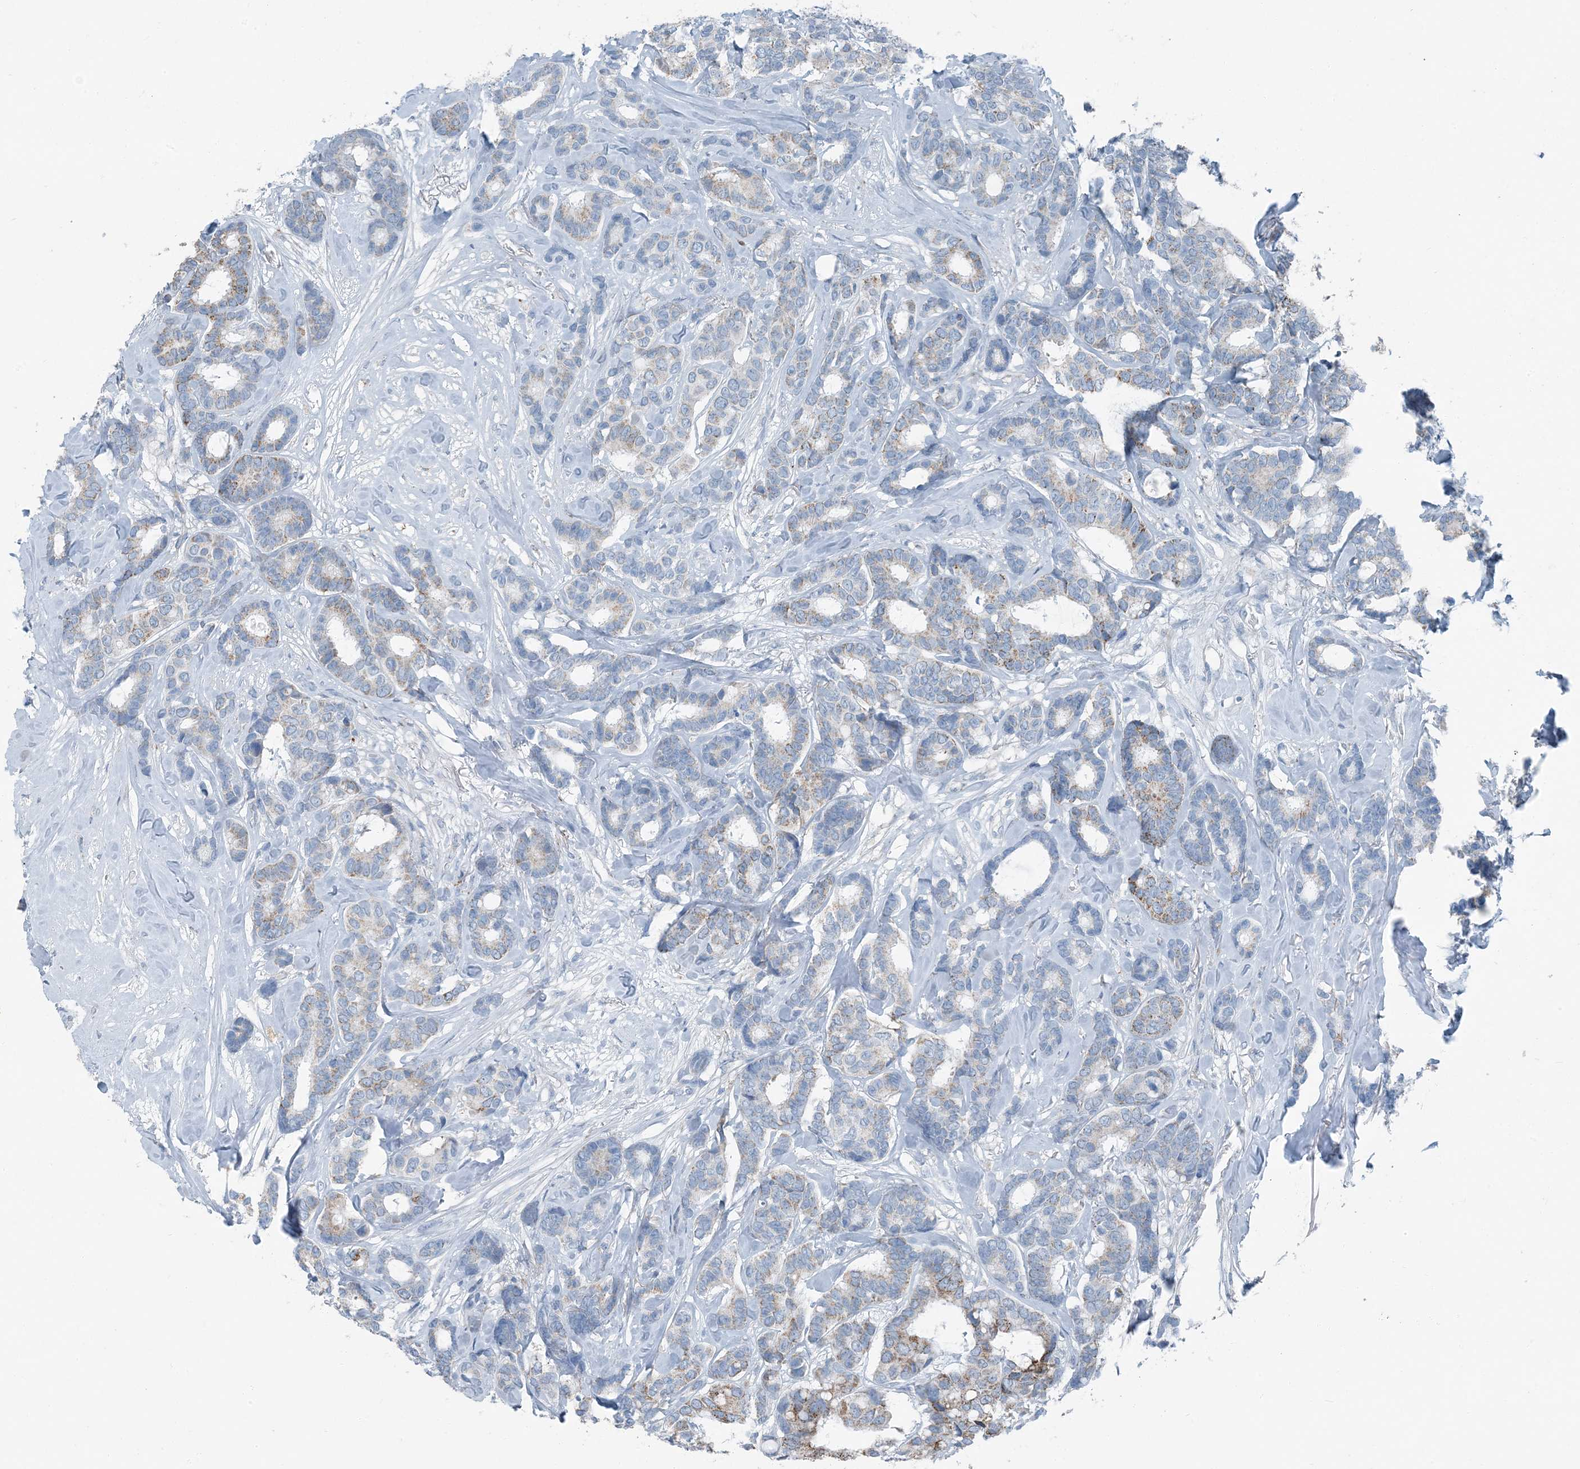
{"staining": {"intensity": "moderate", "quantity": "<25%", "location": "cytoplasmic/membranous"}, "tissue": "breast cancer", "cell_type": "Tumor cells", "image_type": "cancer", "snomed": [{"axis": "morphology", "description": "Duct carcinoma"}, {"axis": "topography", "description": "Breast"}], "caption": "Tumor cells reveal low levels of moderate cytoplasmic/membranous positivity in approximately <25% of cells in breast infiltrating ductal carcinoma. The protein of interest is shown in brown color, while the nuclei are stained blue.", "gene": "FAM162A", "patient": {"sex": "female", "age": 87}}